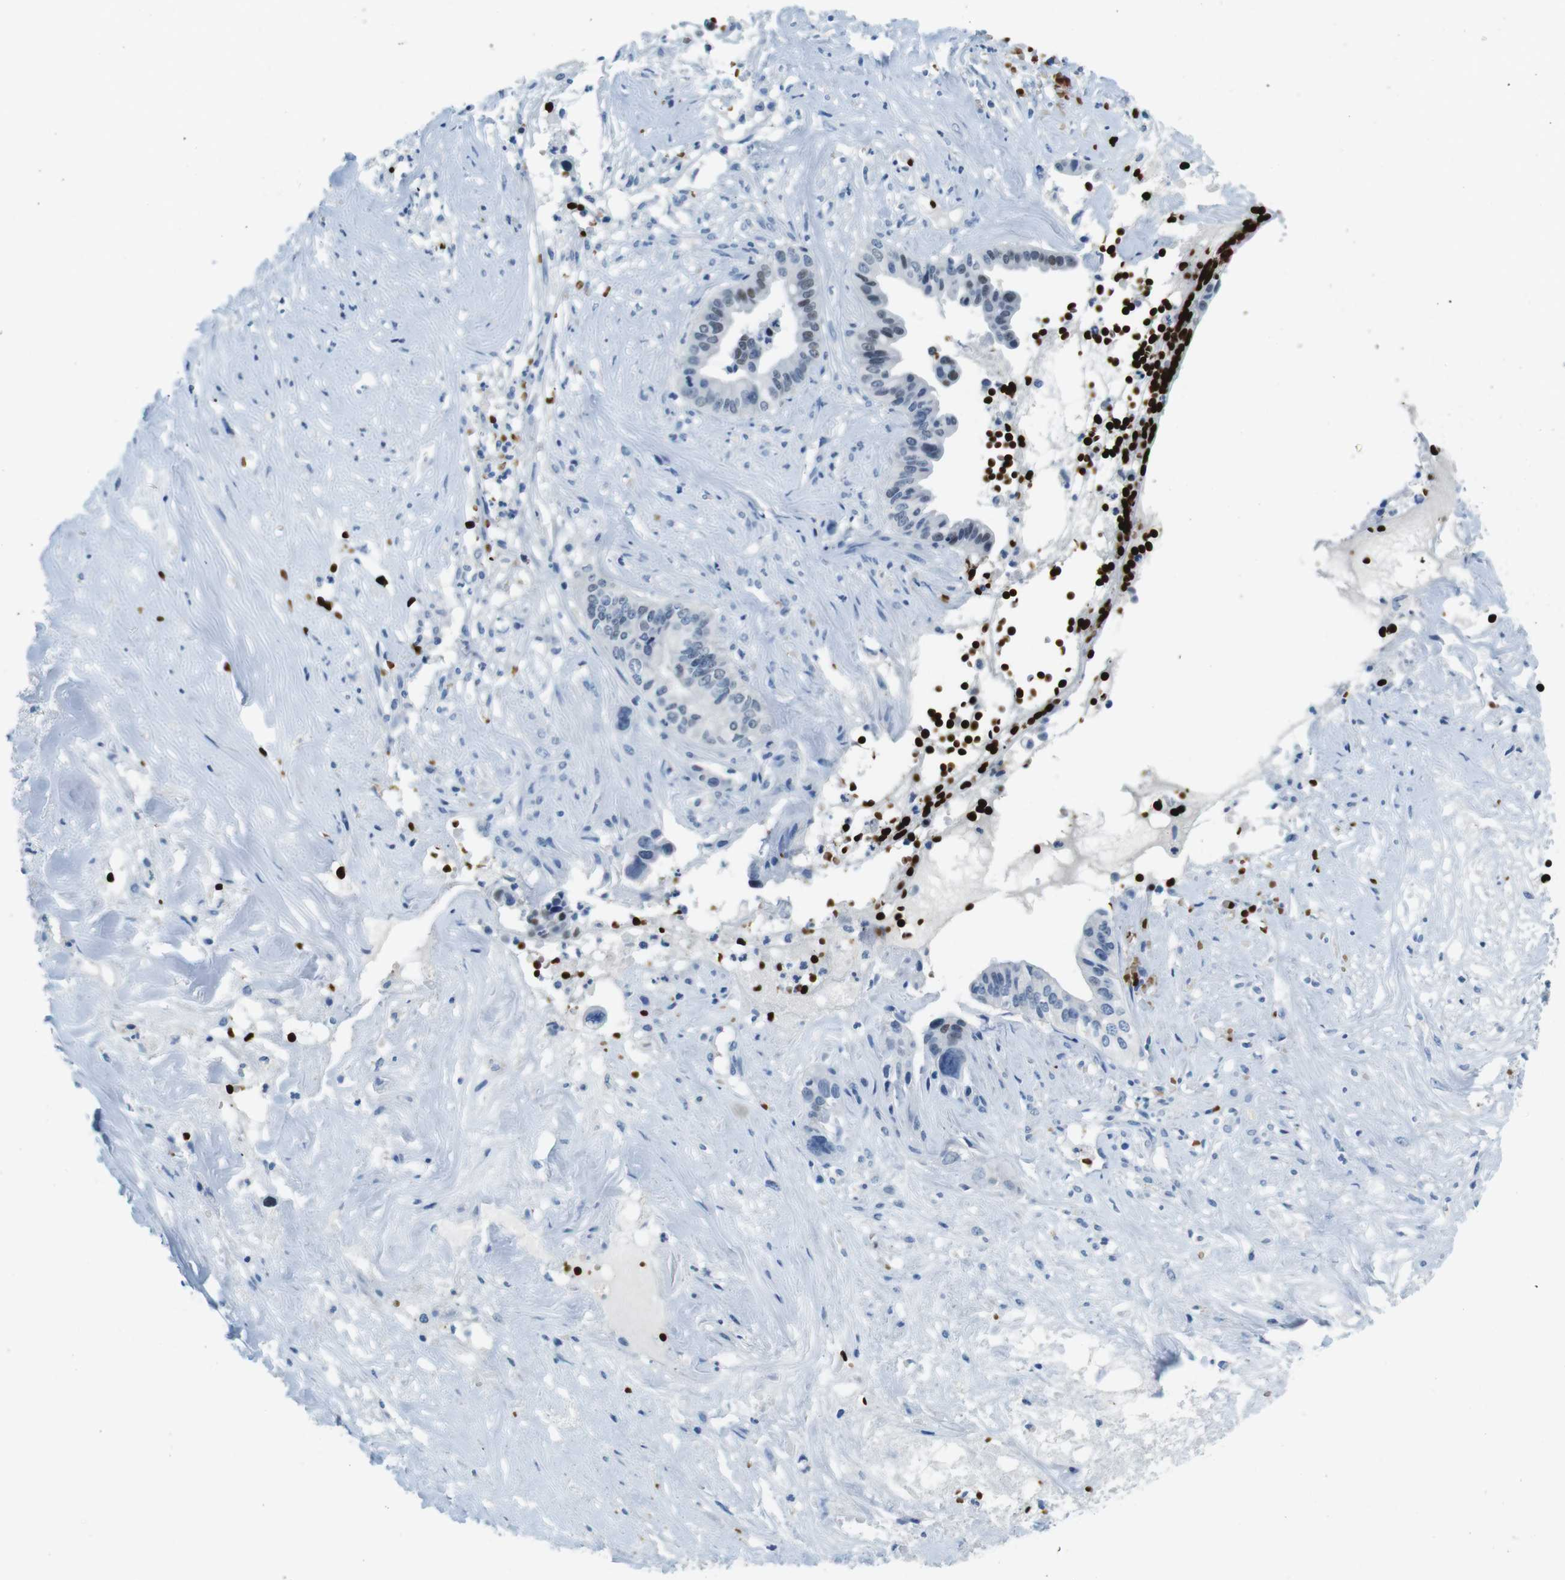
{"staining": {"intensity": "weak", "quantity": "<25%", "location": "nuclear"}, "tissue": "liver cancer", "cell_type": "Tumor cells", "image_type": "cancer", "snomed": [{"axis": "morphology", "description": "Cholangiocarcinoma"}, {"axis": "topography", "description": "Liver"}], "caption": "The histopathology image exhibits no significant positivity in tumor cells of liver cholangiocarcinoma.", "gene": "TFAP2C", "patient": {"sex": "female", "age": 61}}